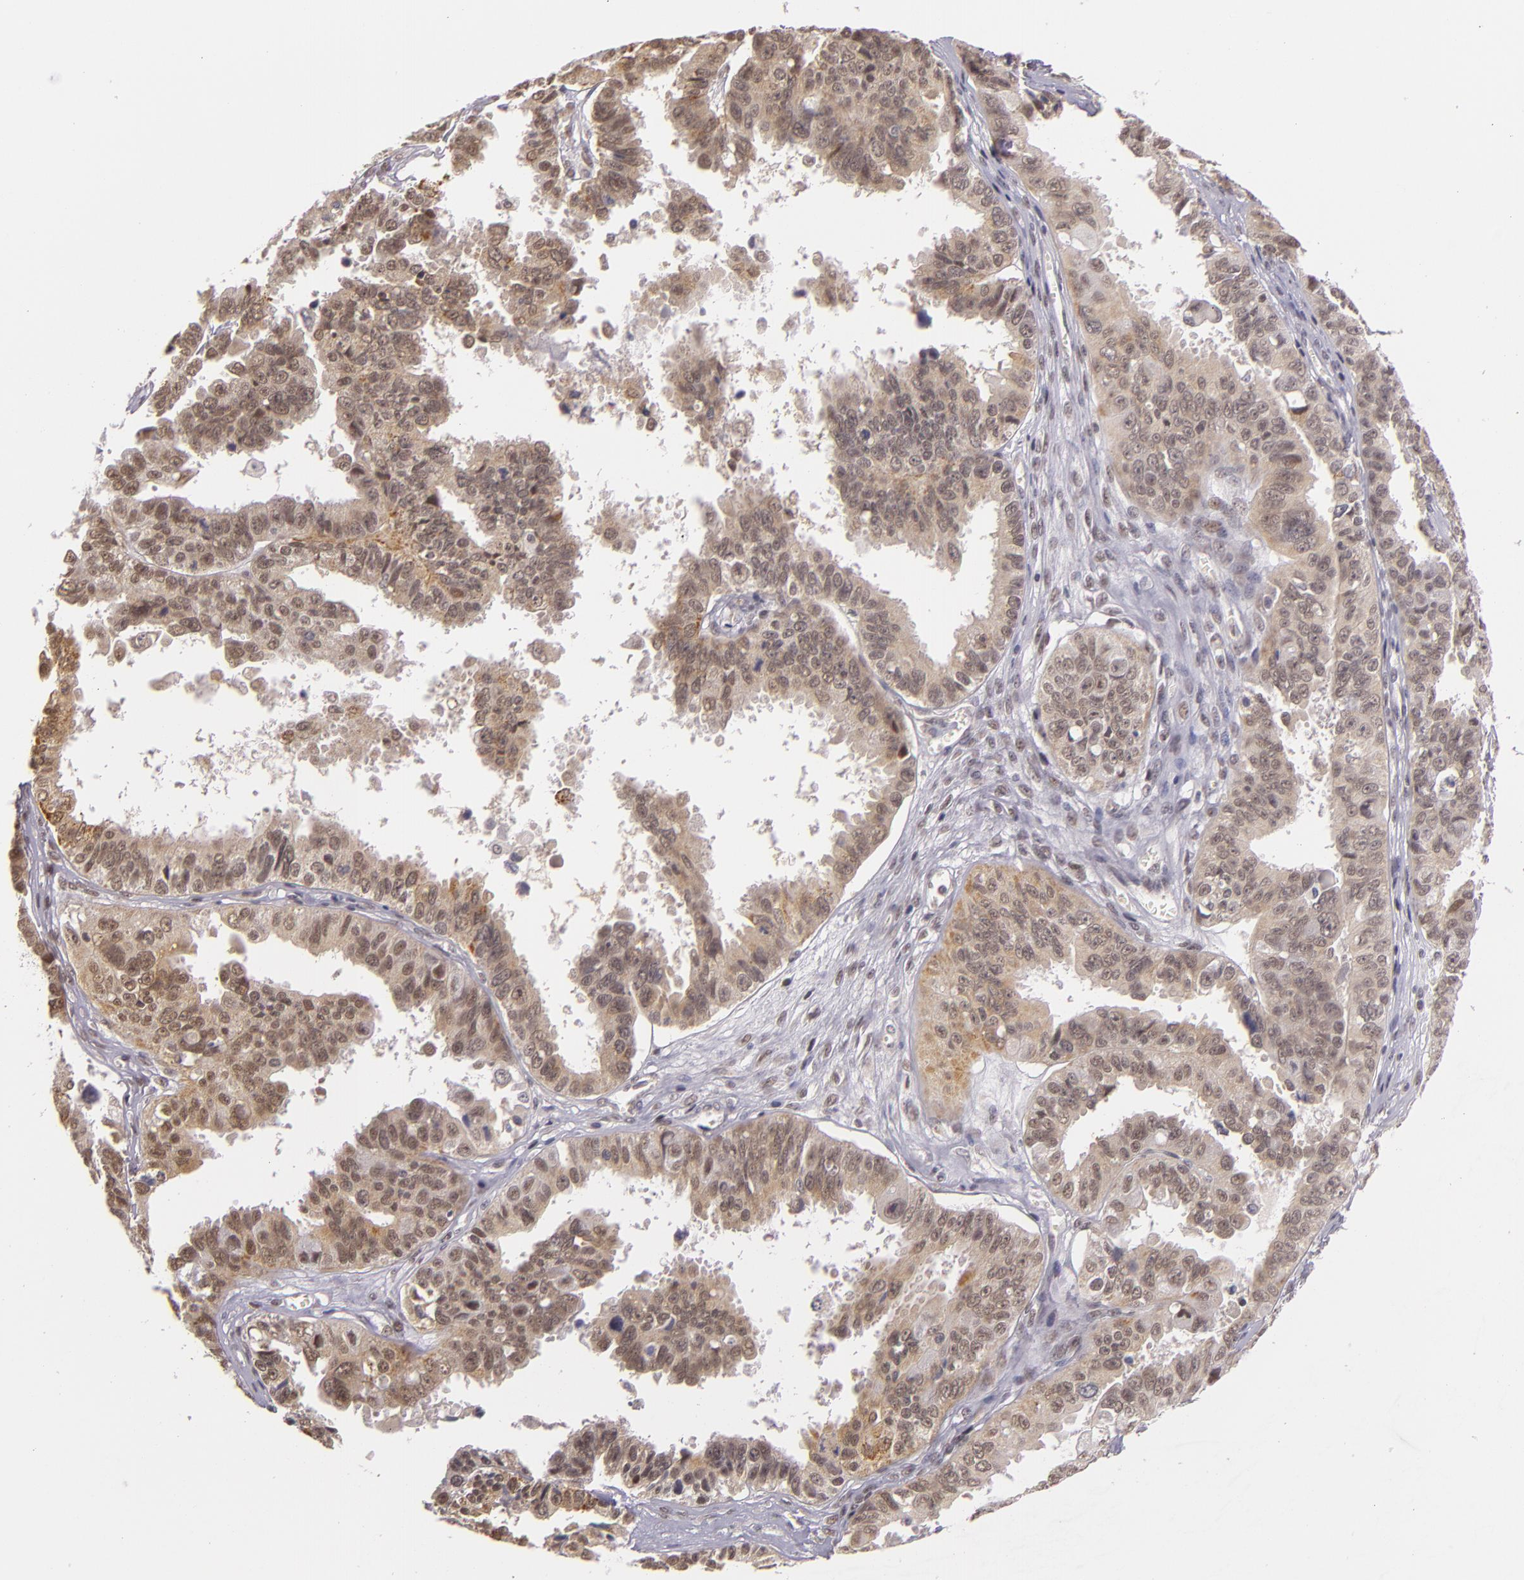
{"staining": {"intensity": "moderate", "quantity": "25%-75%", "location": "cytoplasmic/membranous,nuclear"}, "tissue": "ovarian cancer", "cell_type": "Tumor cells", "image_type": "cancer", "snomed": [{"axis": "morphology", "description": "Carcinoma, endometroid"}, {"axis": "topography", "description": "Ovary"}], "caption": "Ovarian cancer (endometroid carcinoma) tissue demonstrates moderate cytoplasmic/membranous and nuclear staining in about 25%-75% of tumor cells", "gene": "ALX1", "patient": {"sex": "female", "age": 85}}